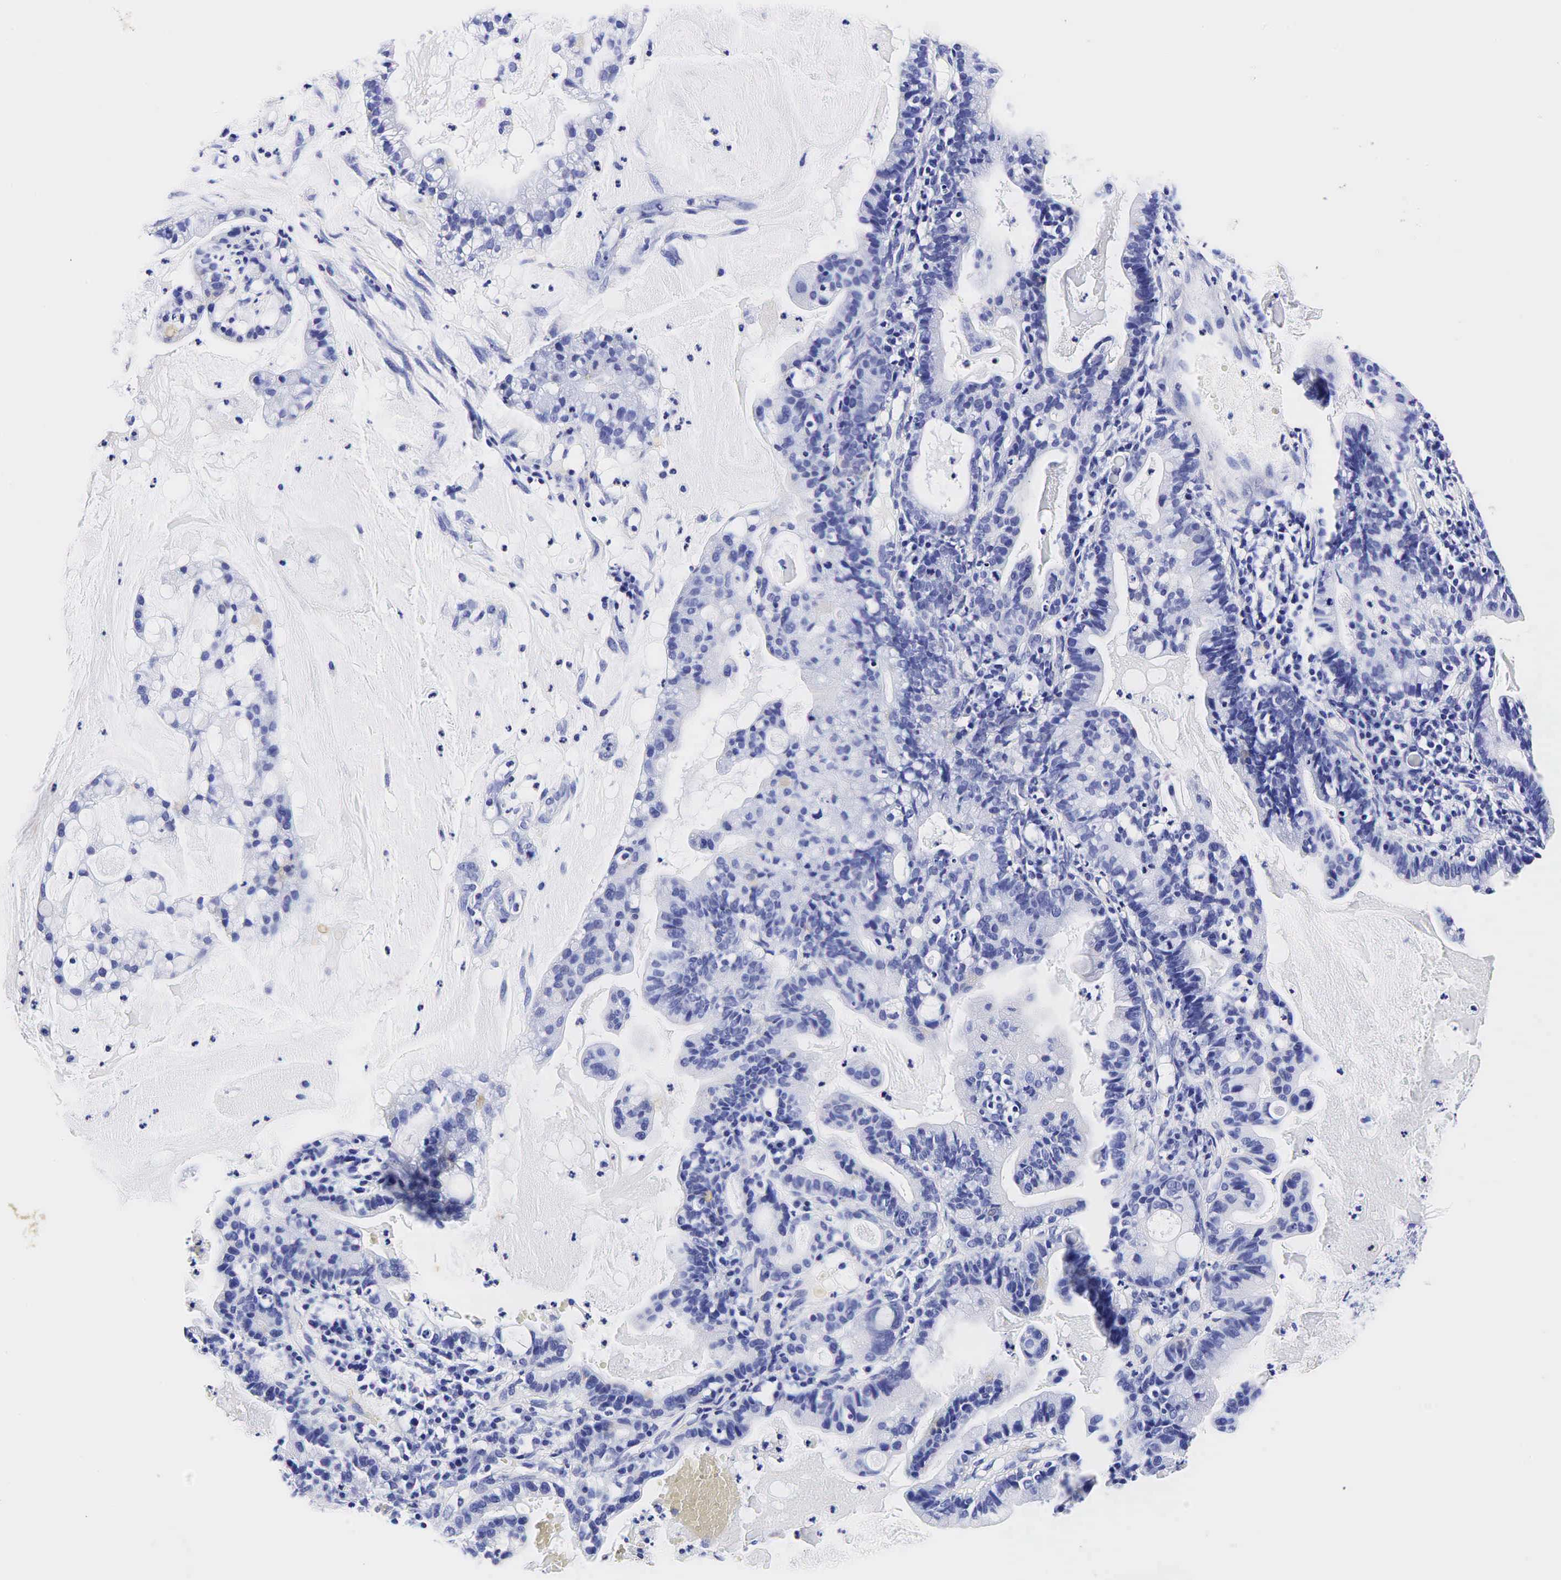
{"staining": {"intensity": "negative", "quantity": "none", "location": "none"}, "tissue": "cervical cancer", "cell_type": "Tumor cells", "image_type": "cancer", "snomed": [{"axis": "morphology", "description": "Adenocarcinoma, NOS"}, {"axis": "topography", "description": "Cervix"}], "caption": "Immunohistochemical staining of cervical adenocarcinoma displays no significant expression in tumor cells.", "gene": "GCG", "patient": {"sex": "female", "age": 41}}